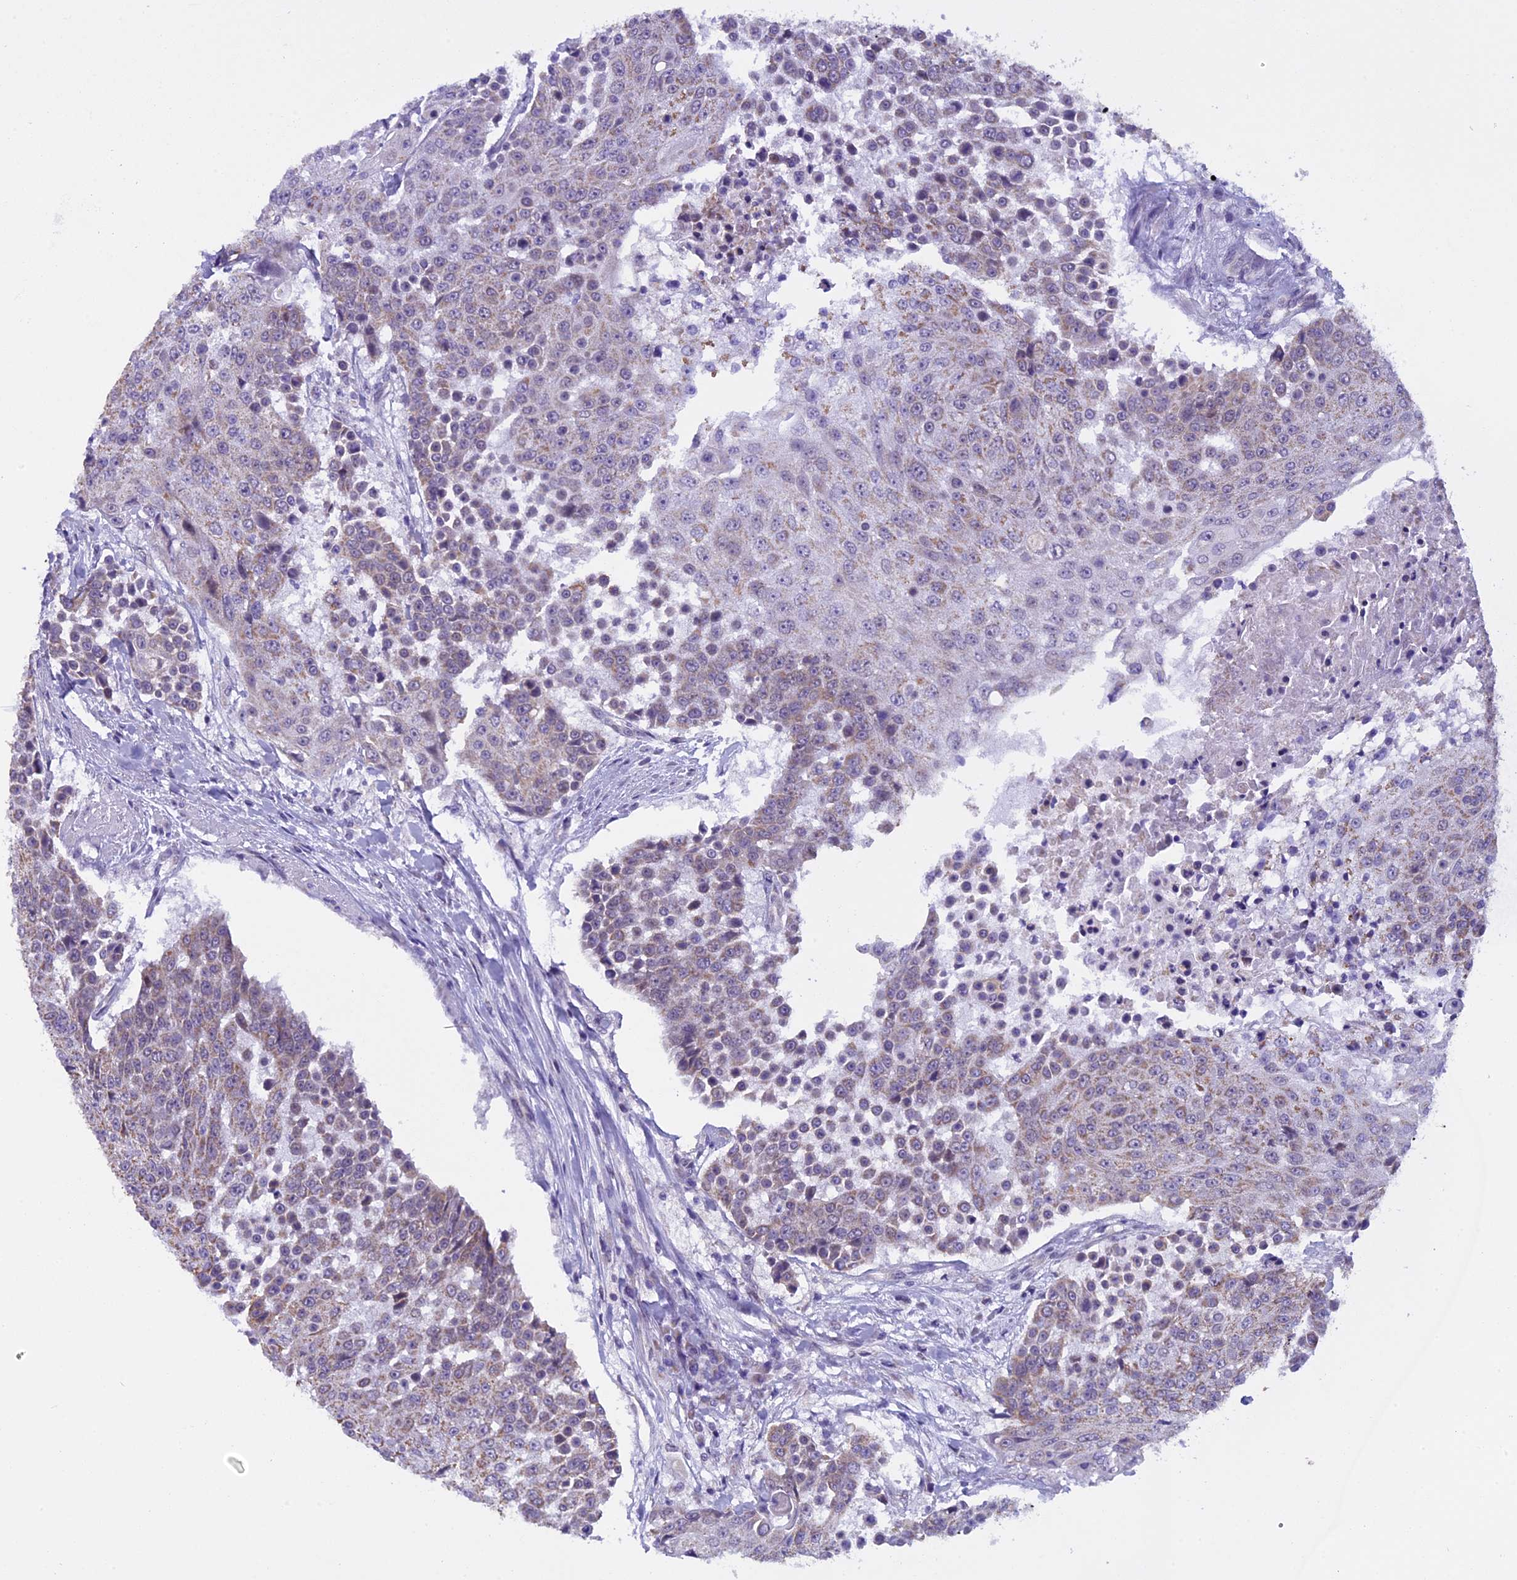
{"staining": {"intensity": "weak", "quantity": "25%-75%", "location": "cytoplasmic/membranous"}, "tissue": "urothelial cancer", "cell_type": "Tumor cells", "image_type": "cancer", "snomed": [{"axis": "morphology", "description": "Urothelial carcinoma, High grade"}, {"axis": "topography", "description": "Urinary bladder"}], "caption": "Brown immunohistochemical staining in high-grade urothelial carcinoma shows weak cytoplasmic/membranous expression in about 25%-75% of tumor cells.", "gene": "ZNF317", "patient": {"sex": "female", "age": 63}}